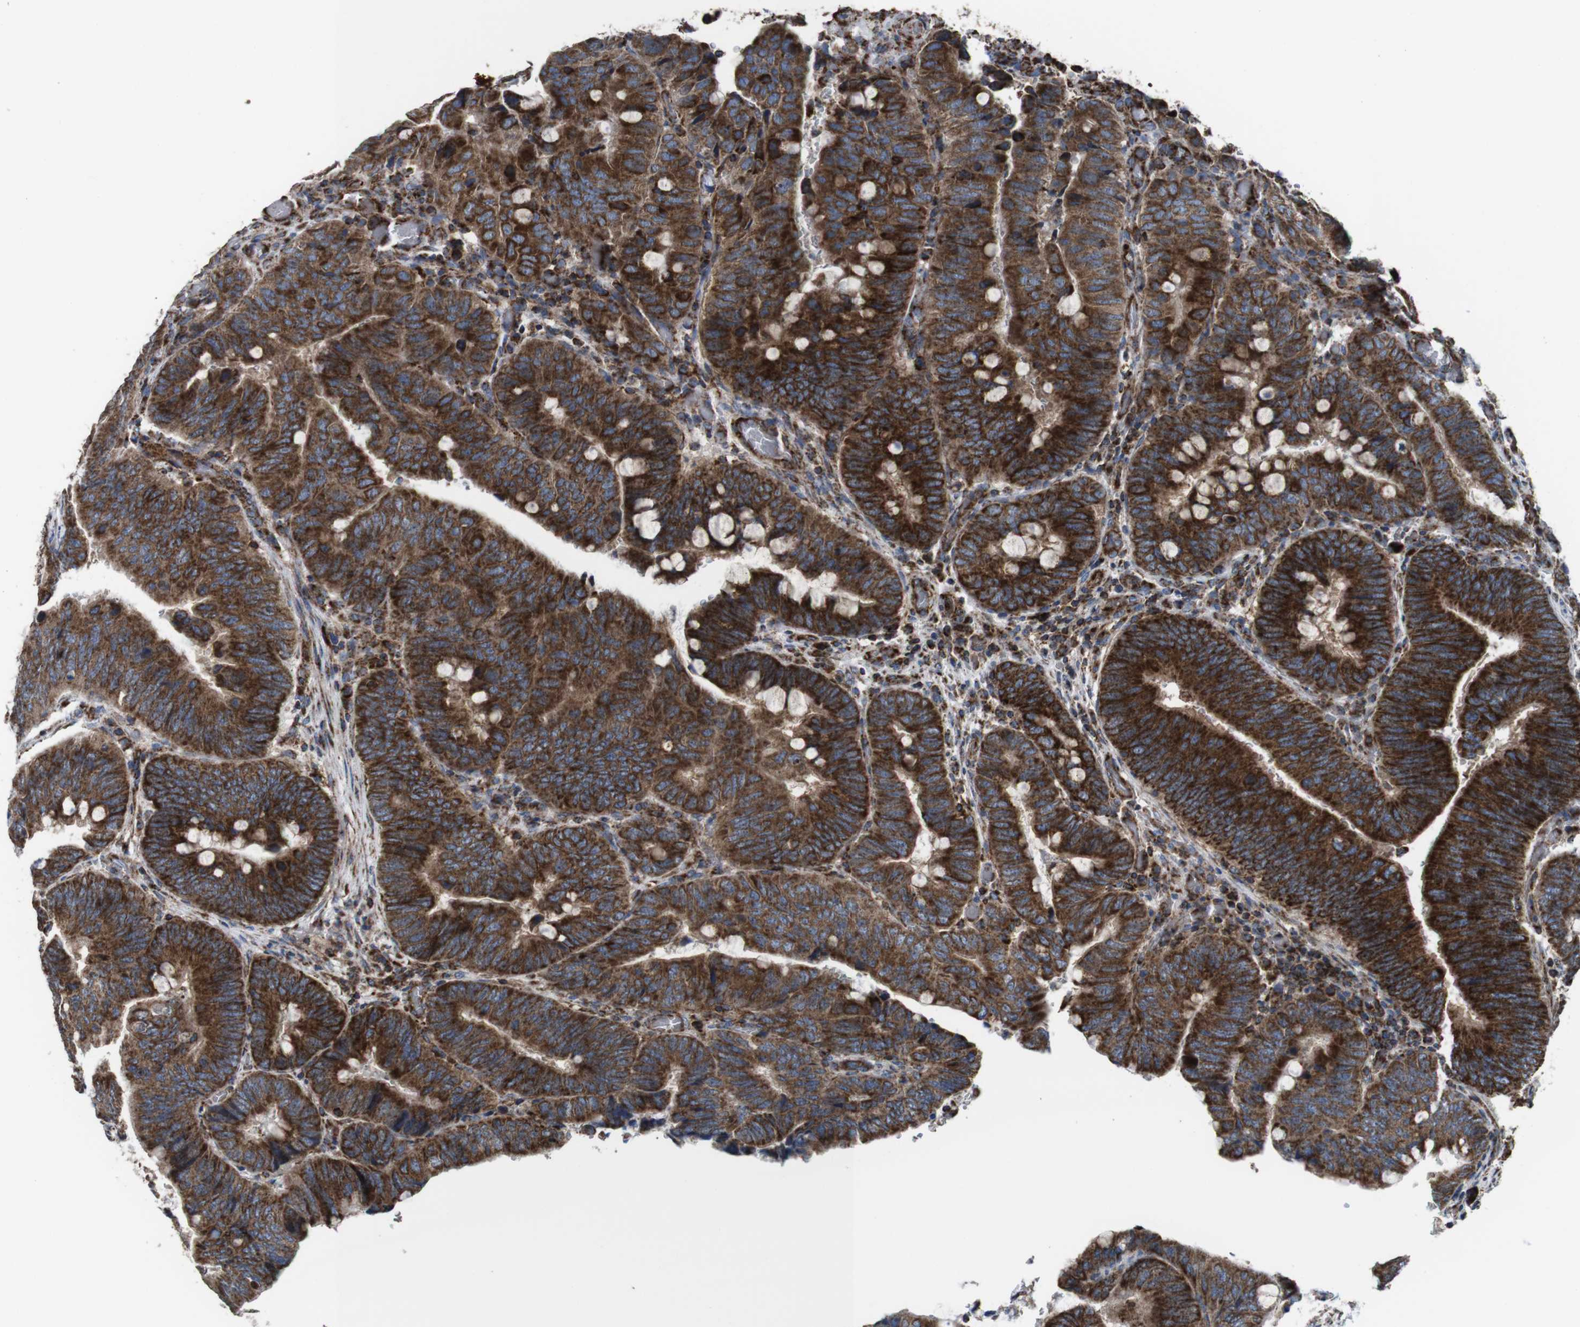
{"staining": {"intensity": "strong", "quantity": "25%-75%", "location": "cytoplasmic/membranous"}, "tissue": "colorectal cancer", "cell_type": "Tumor cells", "image_type": "cancer", "snomed": [{"axis": "morphology", "description": "Normal tissue, NOS"}, {"axis": "morphology", "description": "Adenocarcinoma, NOS"}, {"axis": "topography", "description": "Rectum"}, {"axis": "topography", "description": "Peripheral nerve tissue"}], "caption": "The image shows staining of colorectal cancer, revealing strong cytoplasmic/membranous protein positivity (brown color) within tumor cells. (Brightfield microscopy of DAB IHC at high magnification).", "gene": "HK1", "patient": {"sex": "male", "age": 92}}